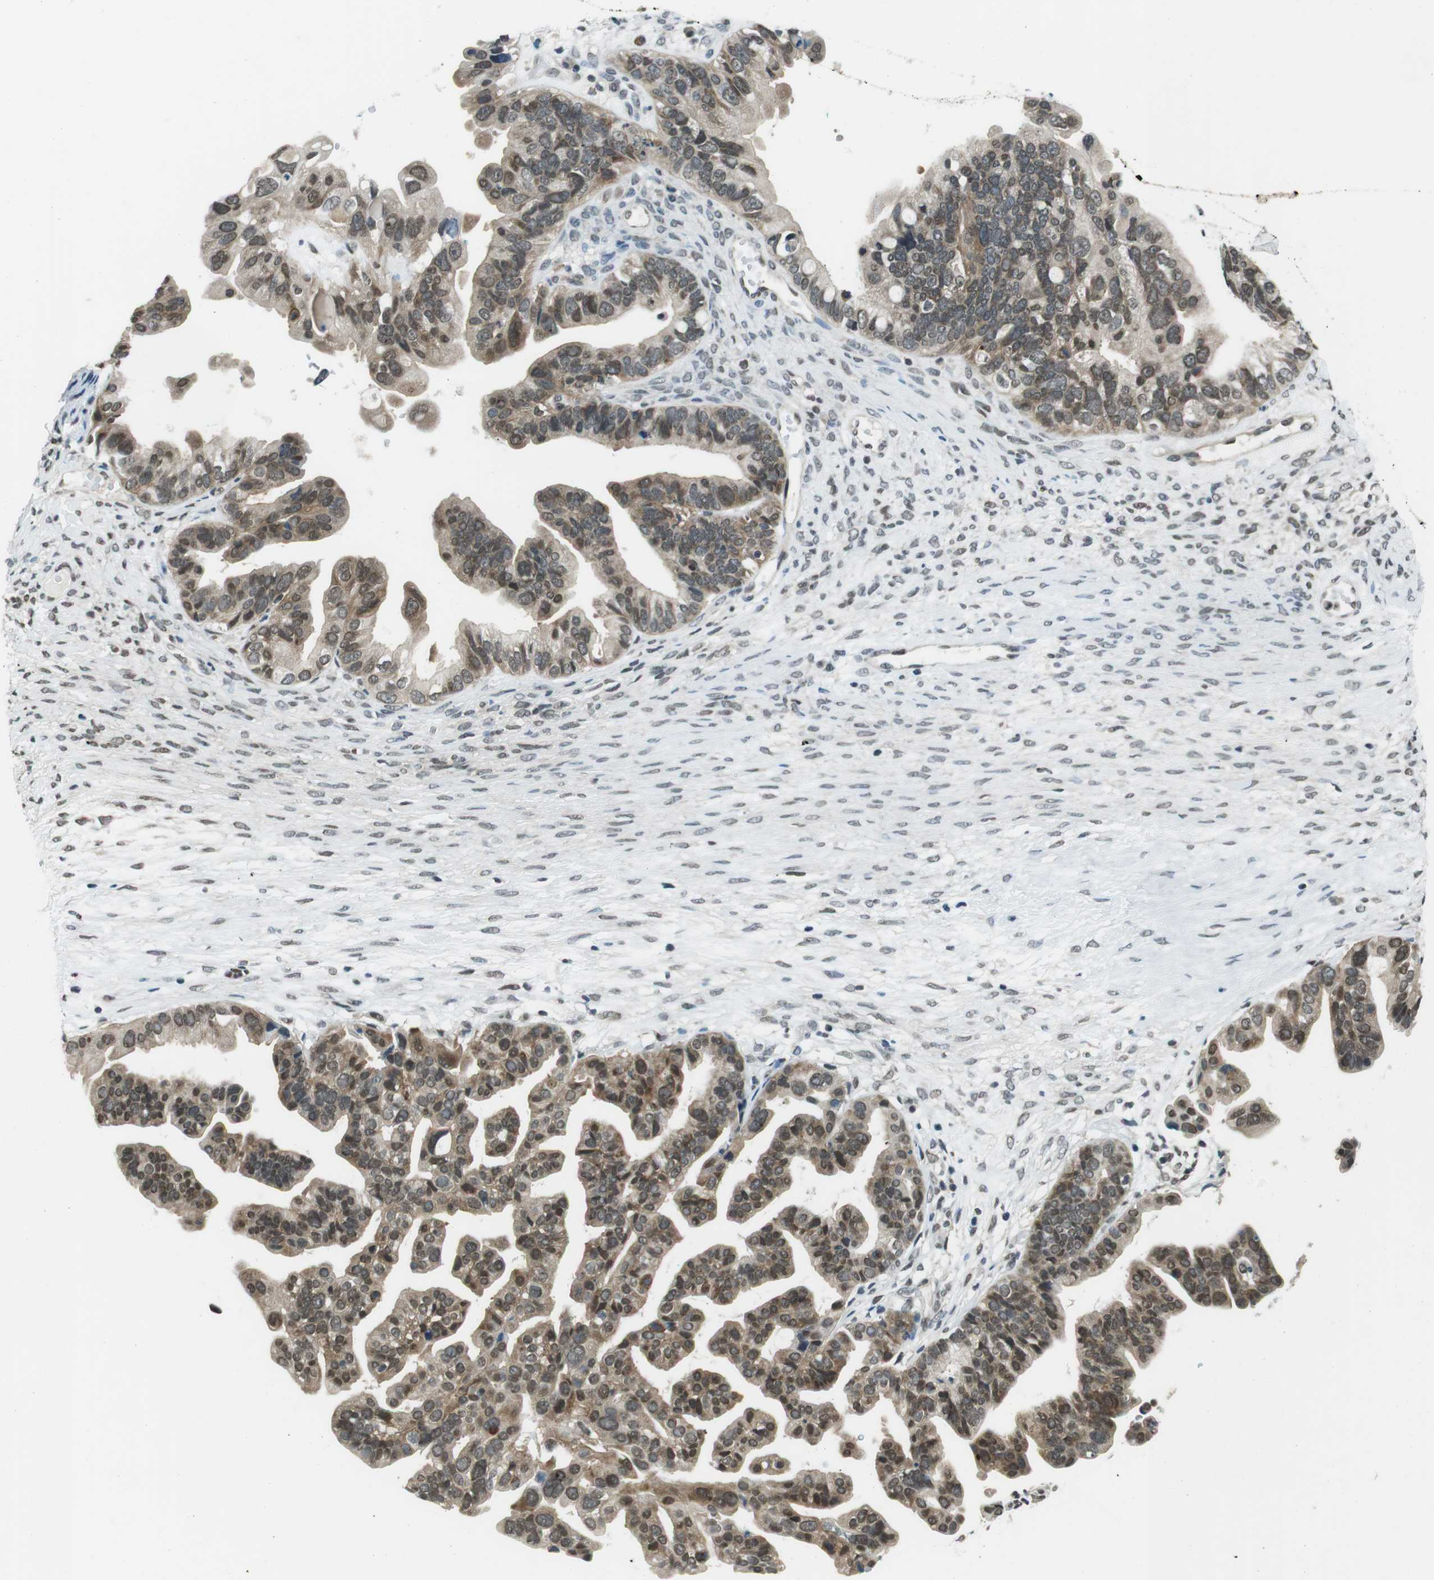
{"staining": {"intensity": "moderate", "quantity": ">75%", "location": "cytoplasmic/membranous,nuclear"}, "tissue": "ovarian cancer", "cell_type": "Tumor cells", "image_type": "cancer", "snomed": [{"axis": "morphology", "description": "Cystadenocarcinoma, serous, NOS"}, {"axis": "topography", "description": "Ovary"}], "caption": "Protein staining reveals moderate cytoplasmic/membranous and nuclear expression in approximately >75% of tumor cells in ovarian serous cystadenocarcinoma.", "gene": "NEK4", "patient": {"sex": "female", "age": 56}}